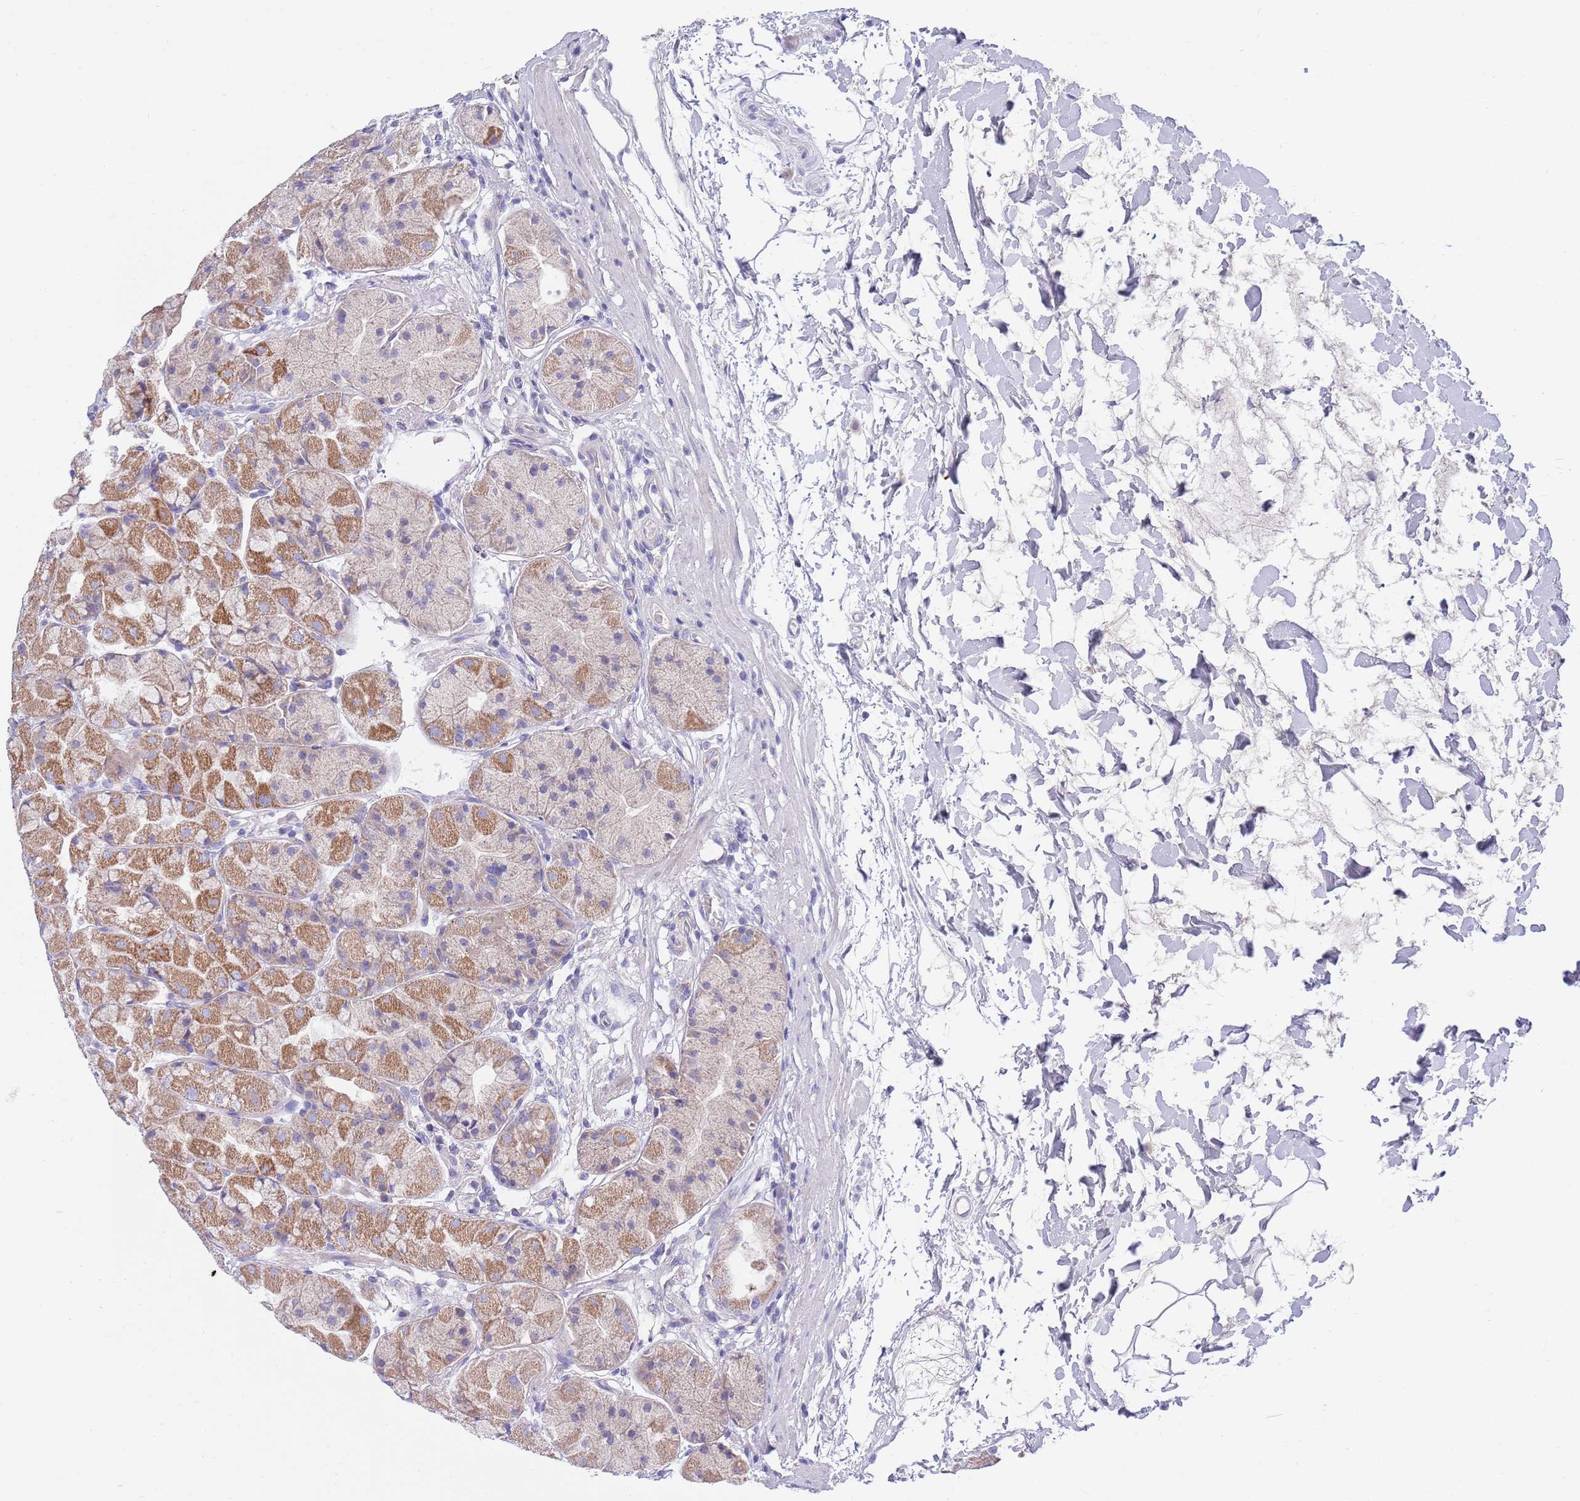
{"staining": {"intensity": "moderate", "quantity": "25%-75%", "location": "cytoplasmic/membranous"}, "tissue": "stomach", "cell_type": "Glandular cells", "image_type": "normal", "snomed": [{"axis": "morphology", "description": "Normal tissue, NOS"}, {"axis": "topography", "description": "Stomach"}], "caption": "Immunohistochemistry of benign human stomach reveals medium levels of moderate cytoplasmic/membranous staining in about 25%-75% of glandular cells.", "gene": "EMC8", "patient": {"sex": "male", "age": 57}}